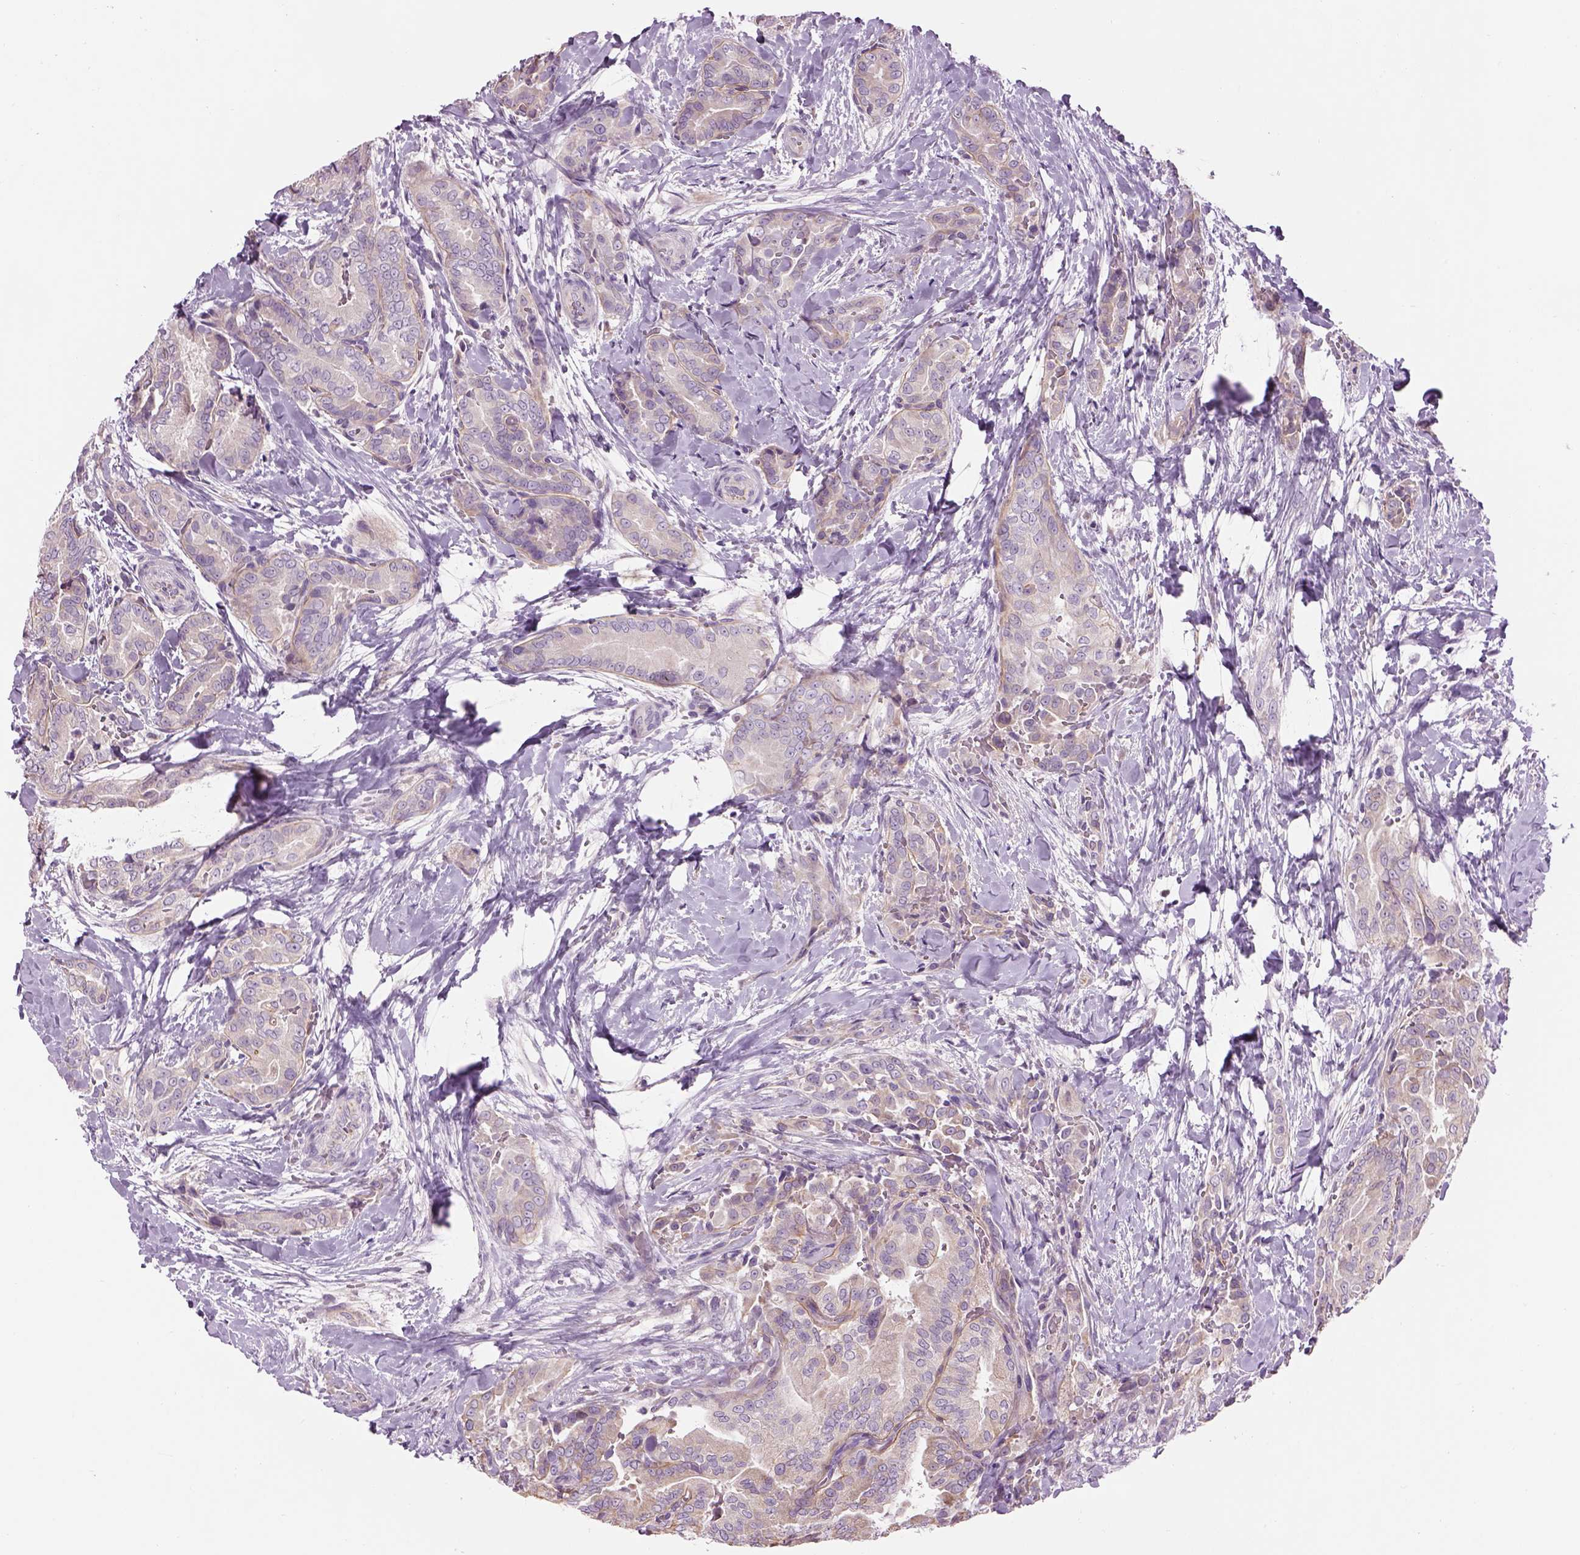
{"staining": {"intensity": "weak", "quantity": "<25%", "location": "cytoplasmic/membranous"}, "tissue": "thyroid cancer", "cell_type": "Tumor cells", "image_type": "cancer", "snomed": [{"axis": "morphology", "description": "Papillary adenocarcinoma, NOS"}, {"axis": "topography", "description": "Thyroid gland"}], "caption": "The image reveals no significant expression in tumor cells of thyroid cancer (papillary adenocarcinoma). The staining is performed using DAB (3,3'-diaminobenzidine) brown chromogen with nuclei counter-stained in using hematoxylin.", "gene": "IFT52", "patient": {"sex": "male", "age": 61}}